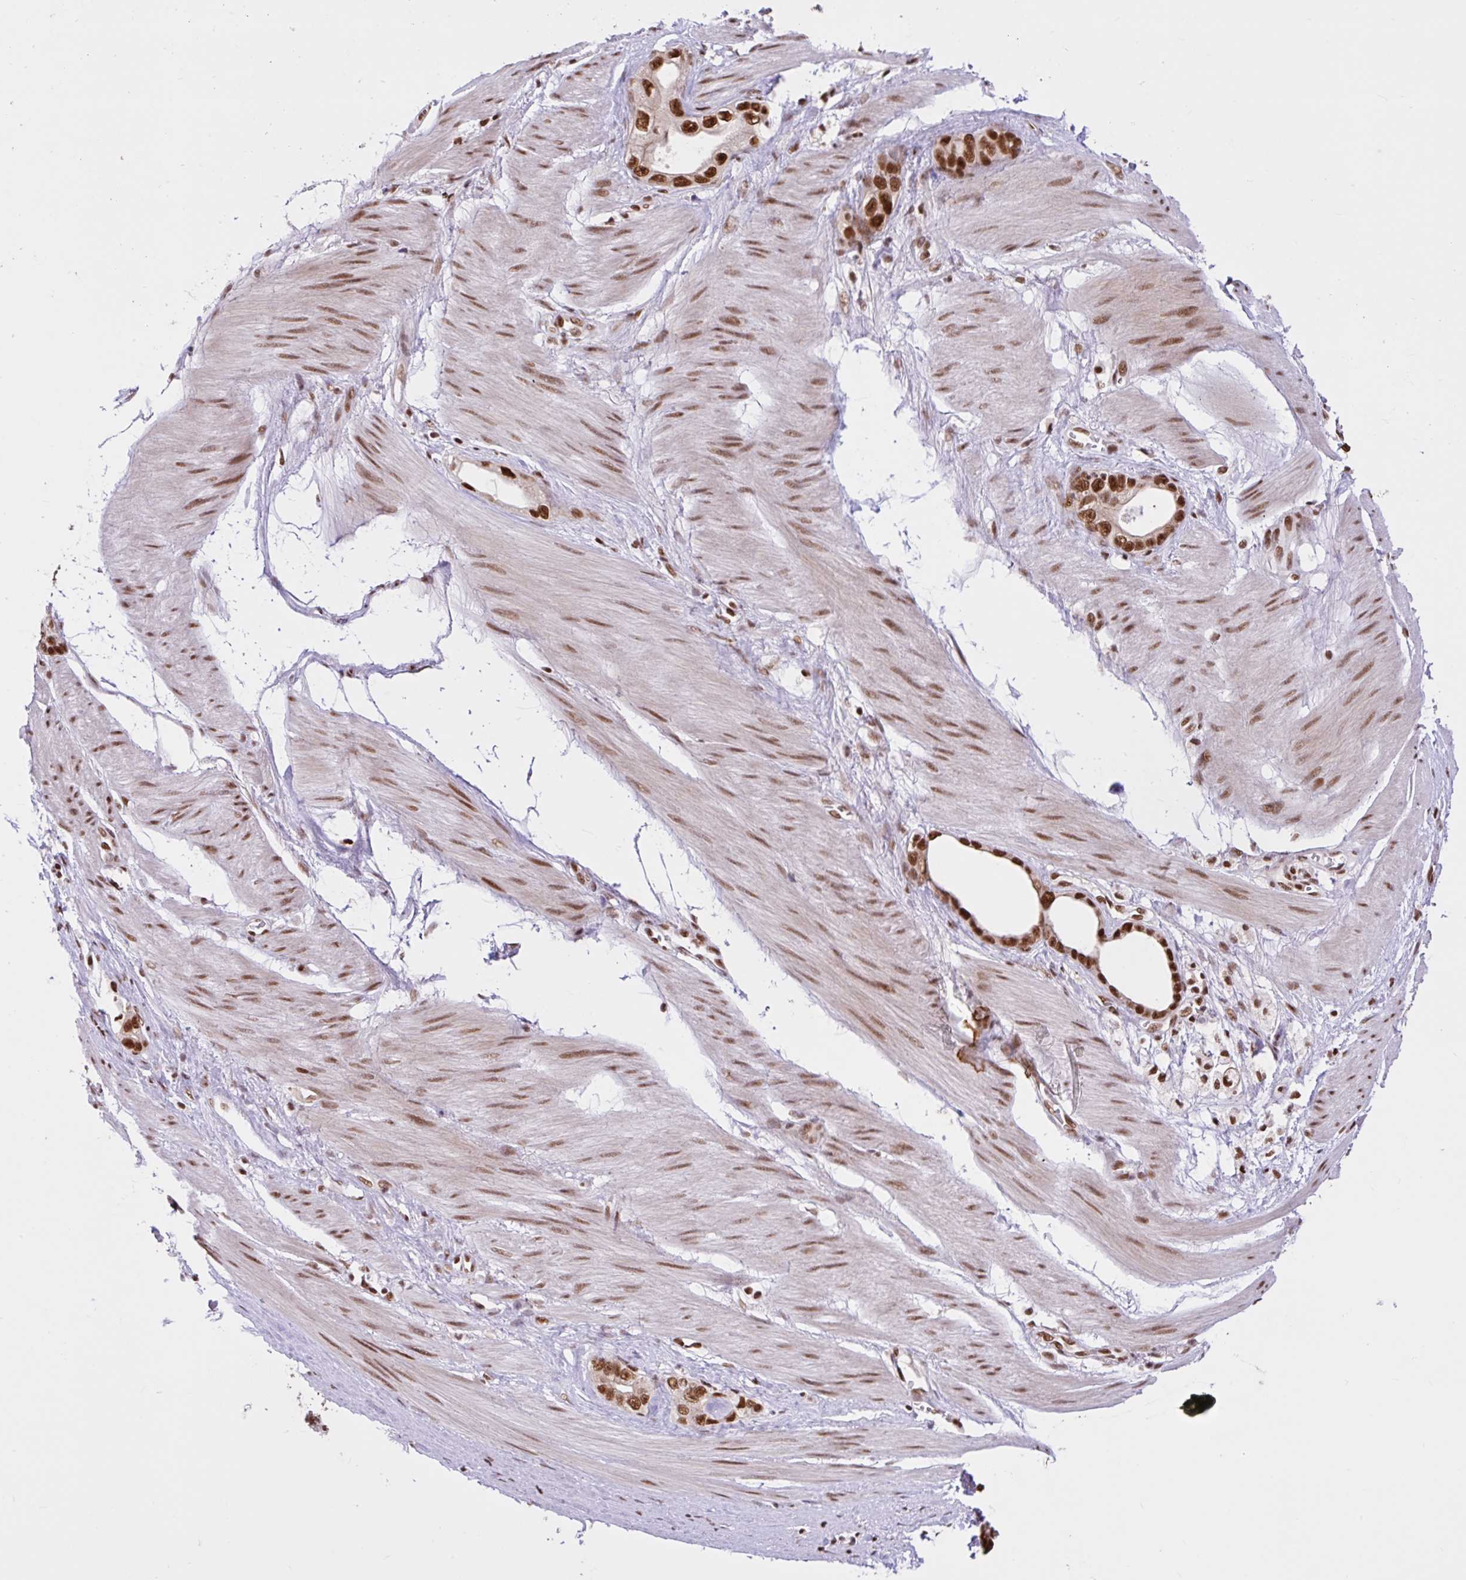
{"staining": {"intensity": "strong", "quantity": ">75%", "location": "nuclear"}, "tissue": "stomach cancer", "cell_type": "Tumor cells", "image_type": "cancer", "snomed": [{"axis": "morphology", "description": "Adenocarcinoma, NOS"}, {"axis": "topography", "description": "Stomach"}], "caption": "Brown immunohistochemical staining in human stomach adenocarcinoma shows strong nuclear staining in approximately >75% of tumor cells. (brown staining indicates protein expression, while blue staining denotes nuclei).", "gene": "CCDC12", "patient": {"sex": "male", "age": 55}}